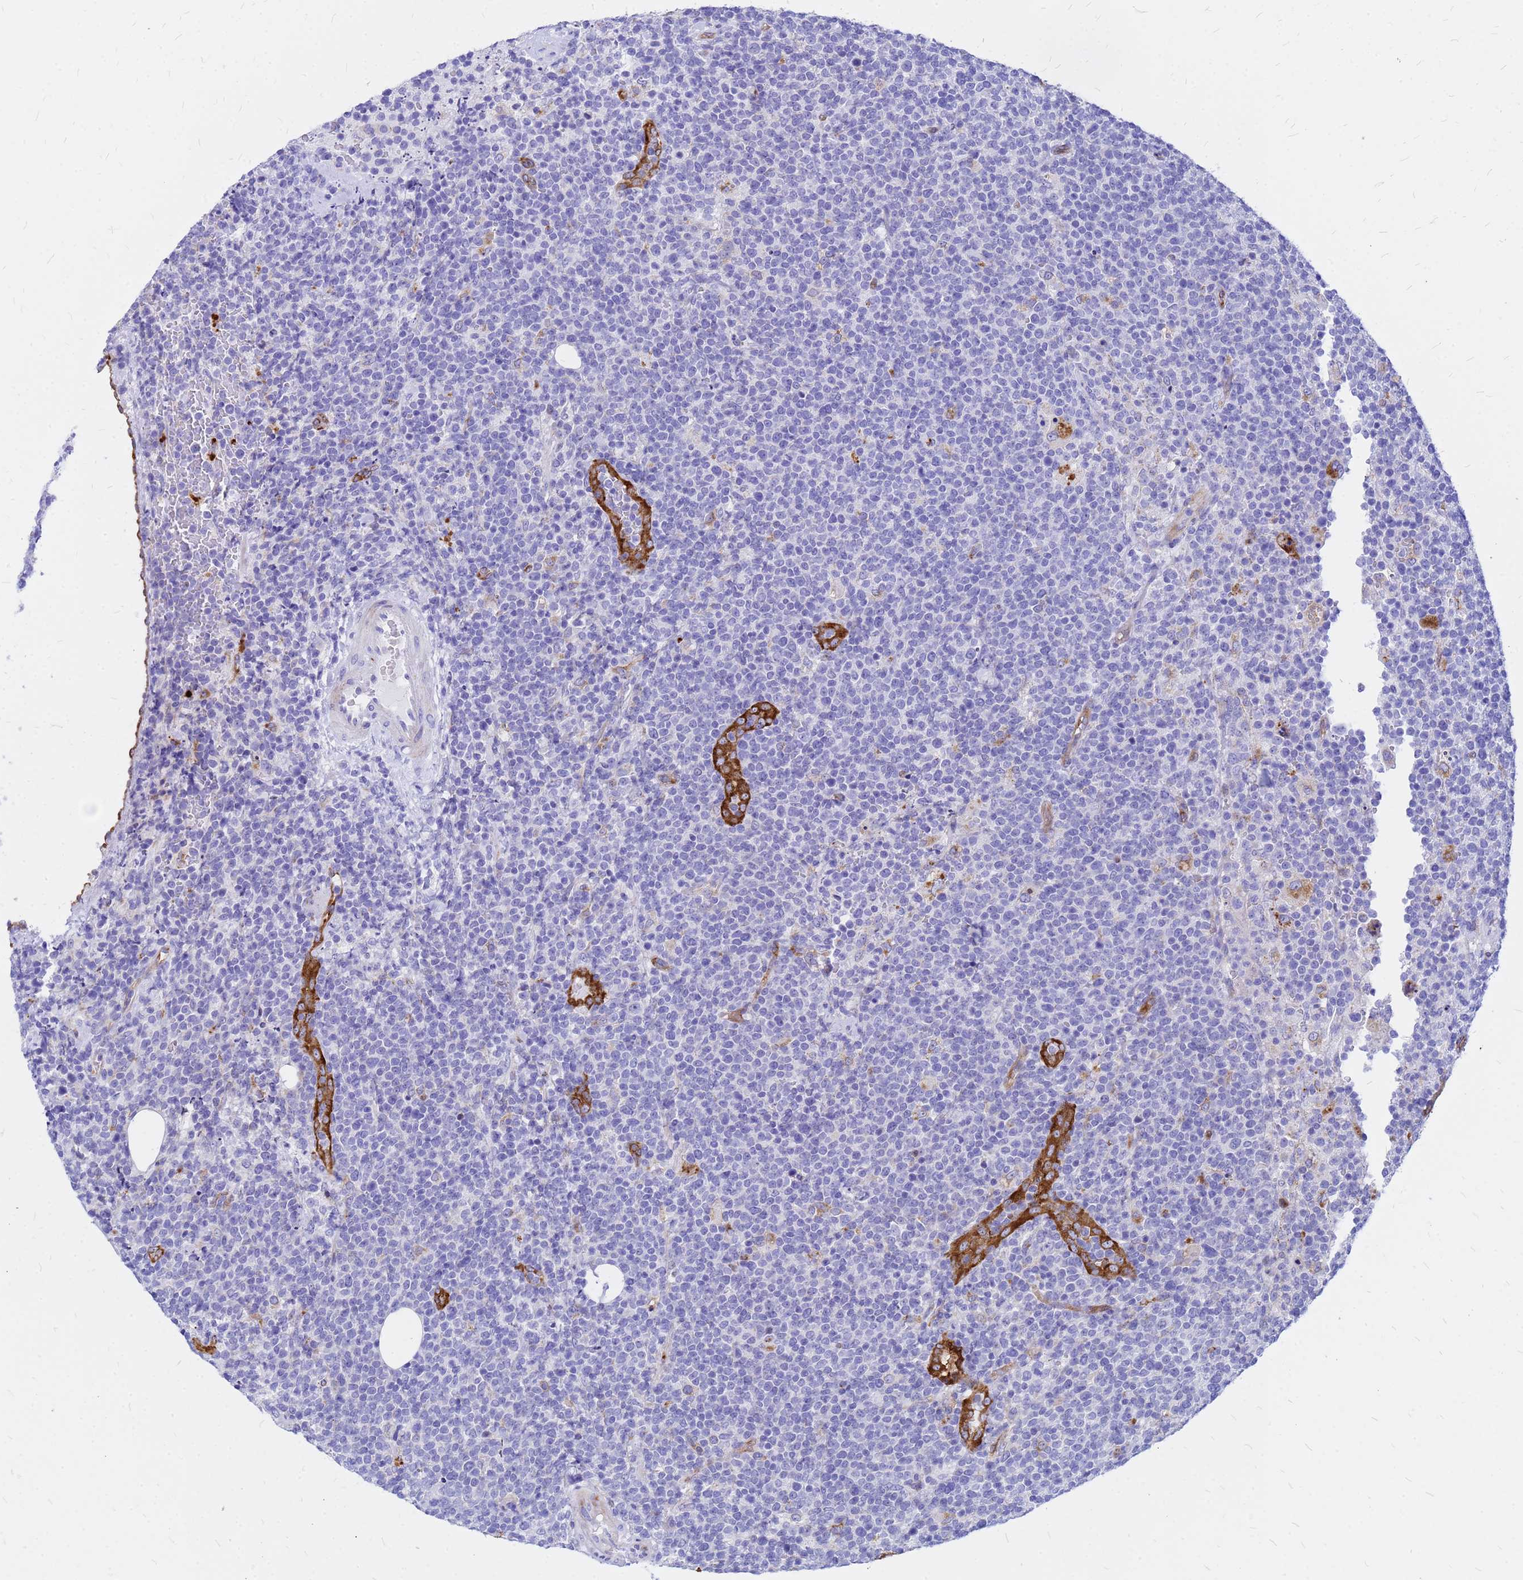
{"staining": {"intensity": "moderate", "quantity": "<25%", "location": "cytoplasmic/membranous"}, "tissue": "lymphoma", "cell_type": "Tumor cells", "image_type": "cancer", "snomed": [{"axis": "morphology", "description": "Malignant lymphoma, non-Hodgkin's type, High grade"}, {"axis": "topography", "description": "Lymph node"}], "caption": "A histopathology image of lymphoma stained for a protein demonstrates moderate cytoplasmic/membranous brown staining in tumor cells.", "gene": "NOSTRIN", "patient": {"sex": "male", "age": 61}}